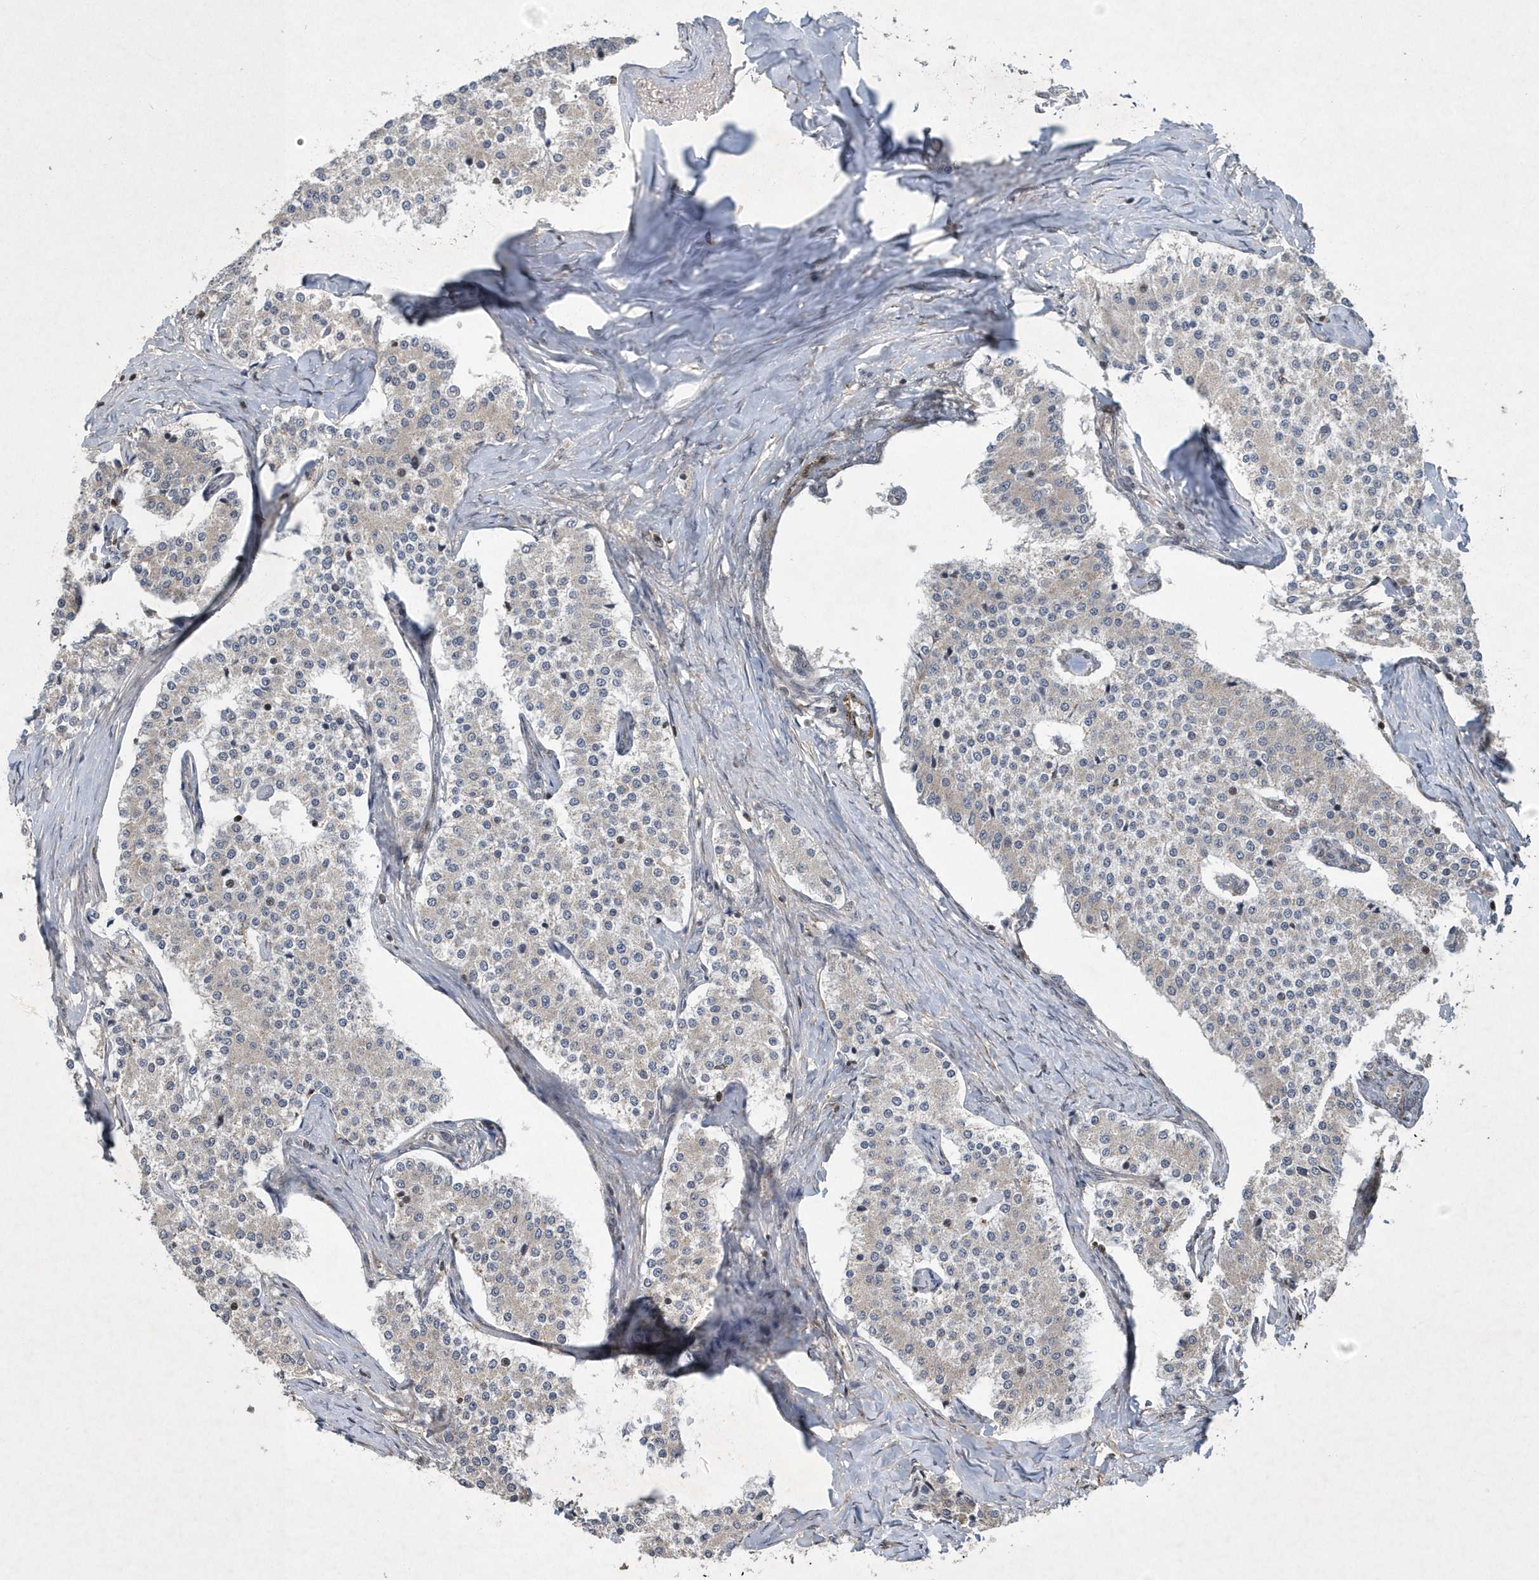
{"staining": {"intensity": "negative", "quantity": "none", "location": "none"}, "tissue": "carcinoid", "cell_type": "Tumor cells", "image_type": "cancer", "snomed": [{"axis": "morphology", "description": "Carcinoid, malignant, NOS"}, {"axis": "topography", "description": "Colon"}], "caption": "Tumor cells are negative for brown protein staining in malignant carcinoid. (Immunohistochemistry (ihc), brightfield microscopy, high magnification).", "gene": "N4BP2", "patient": {"sex": "female", "age": 52}}